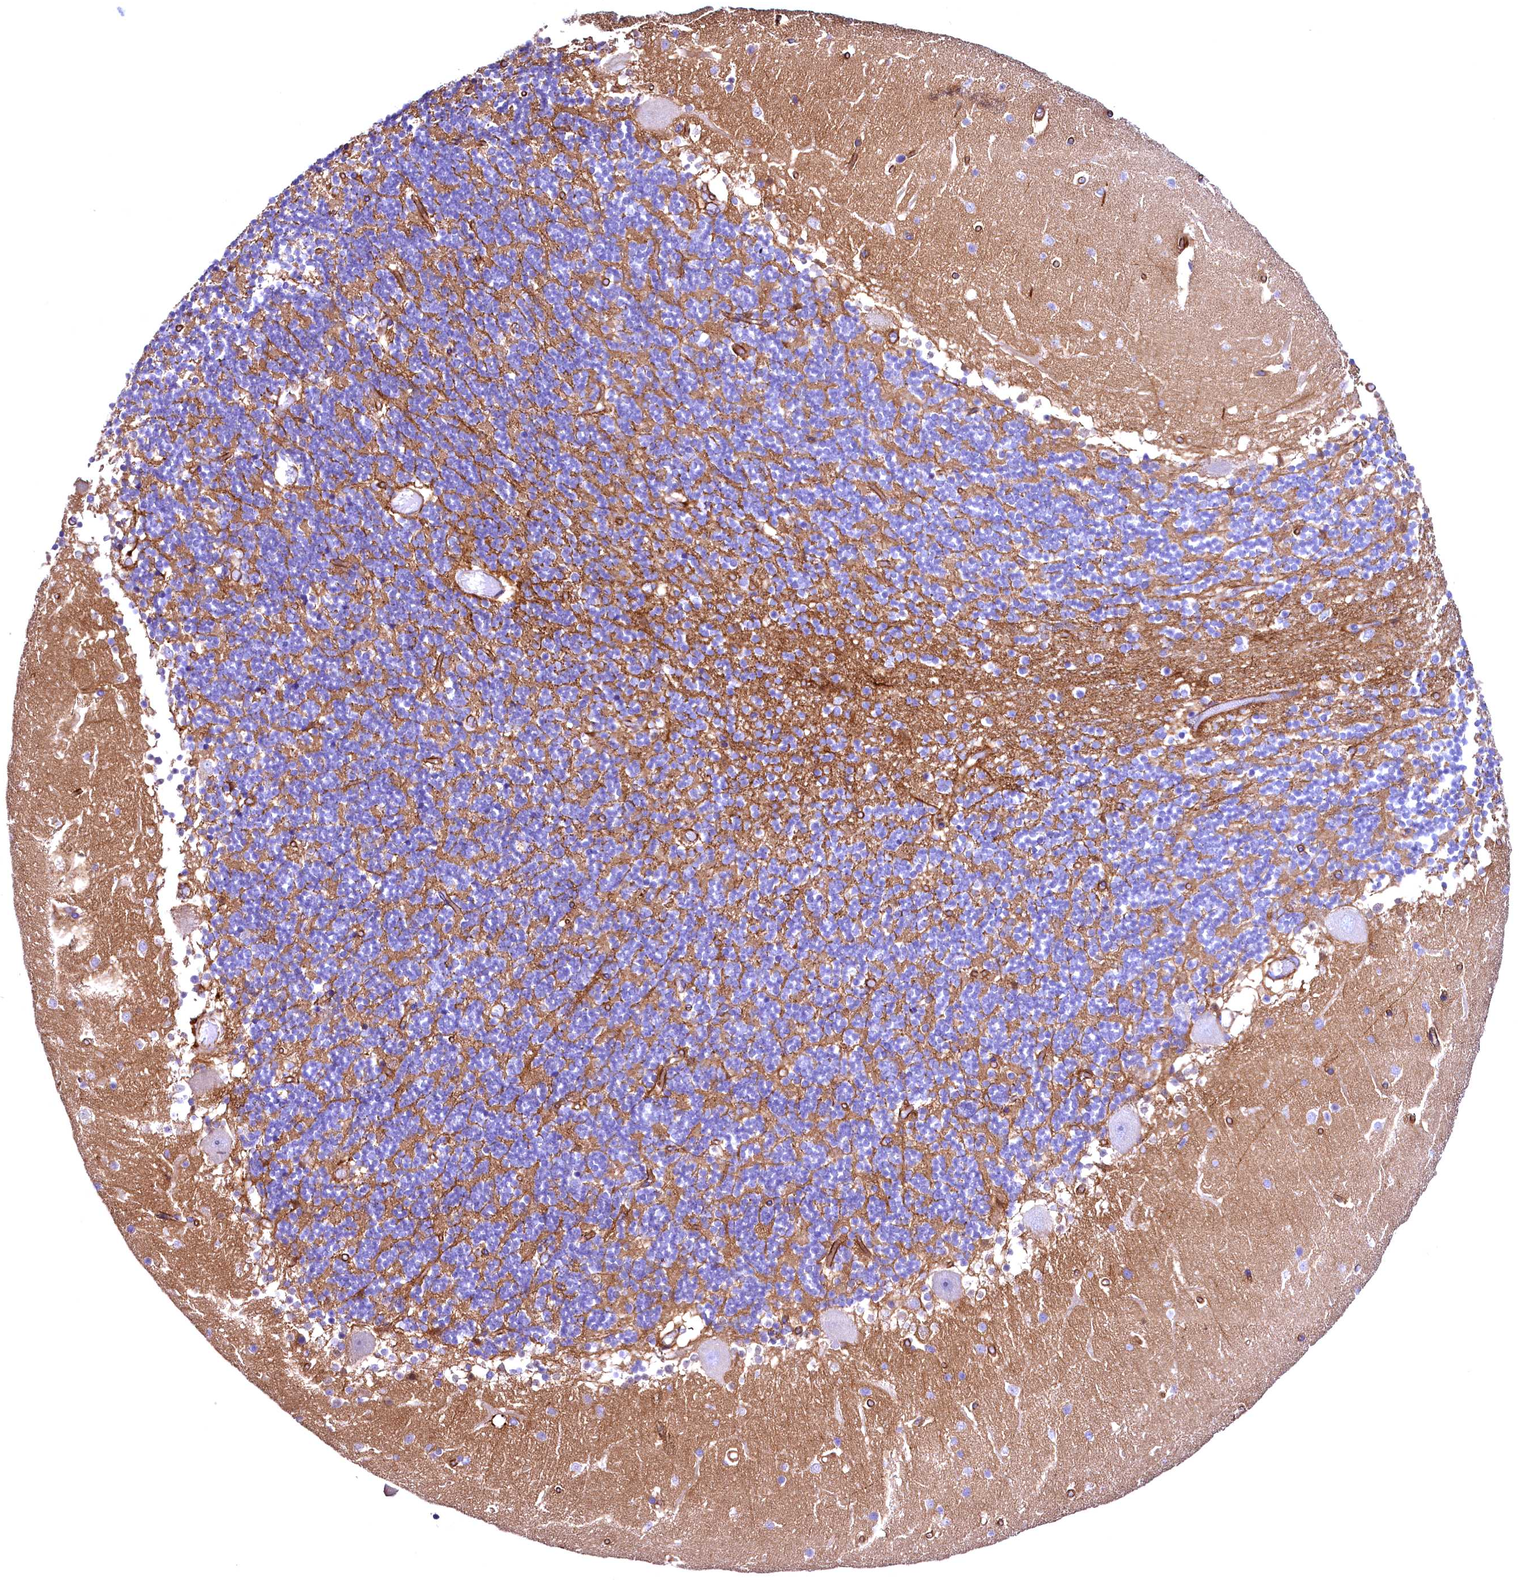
{"staining": {"intensity": "moderate", "quantity": ">75%", "location": "cytoplasmic/membranous"}, "tissue": "cerebellum", "cell_type": "Cells in granular layer", "image_type": "normal", "snomed": [{"axis": "morphology", "description": "Normal tissue, NOS"}, {"axis": "topography", "description": "Cerebellum"}], "caption": "Immunohistochemical staining of unremarkable cerebellum reveals >75% levels of moderate cytoplasmic/membranous protein expression in approximately >75% of cells in granular layer. The protein is stained brown, and the nuclei are stained in blue (DAB IHC with brightfield microscopy, high magnification).", "gene": "SLF1", "patient": {"sex": "female", "age": 28}}